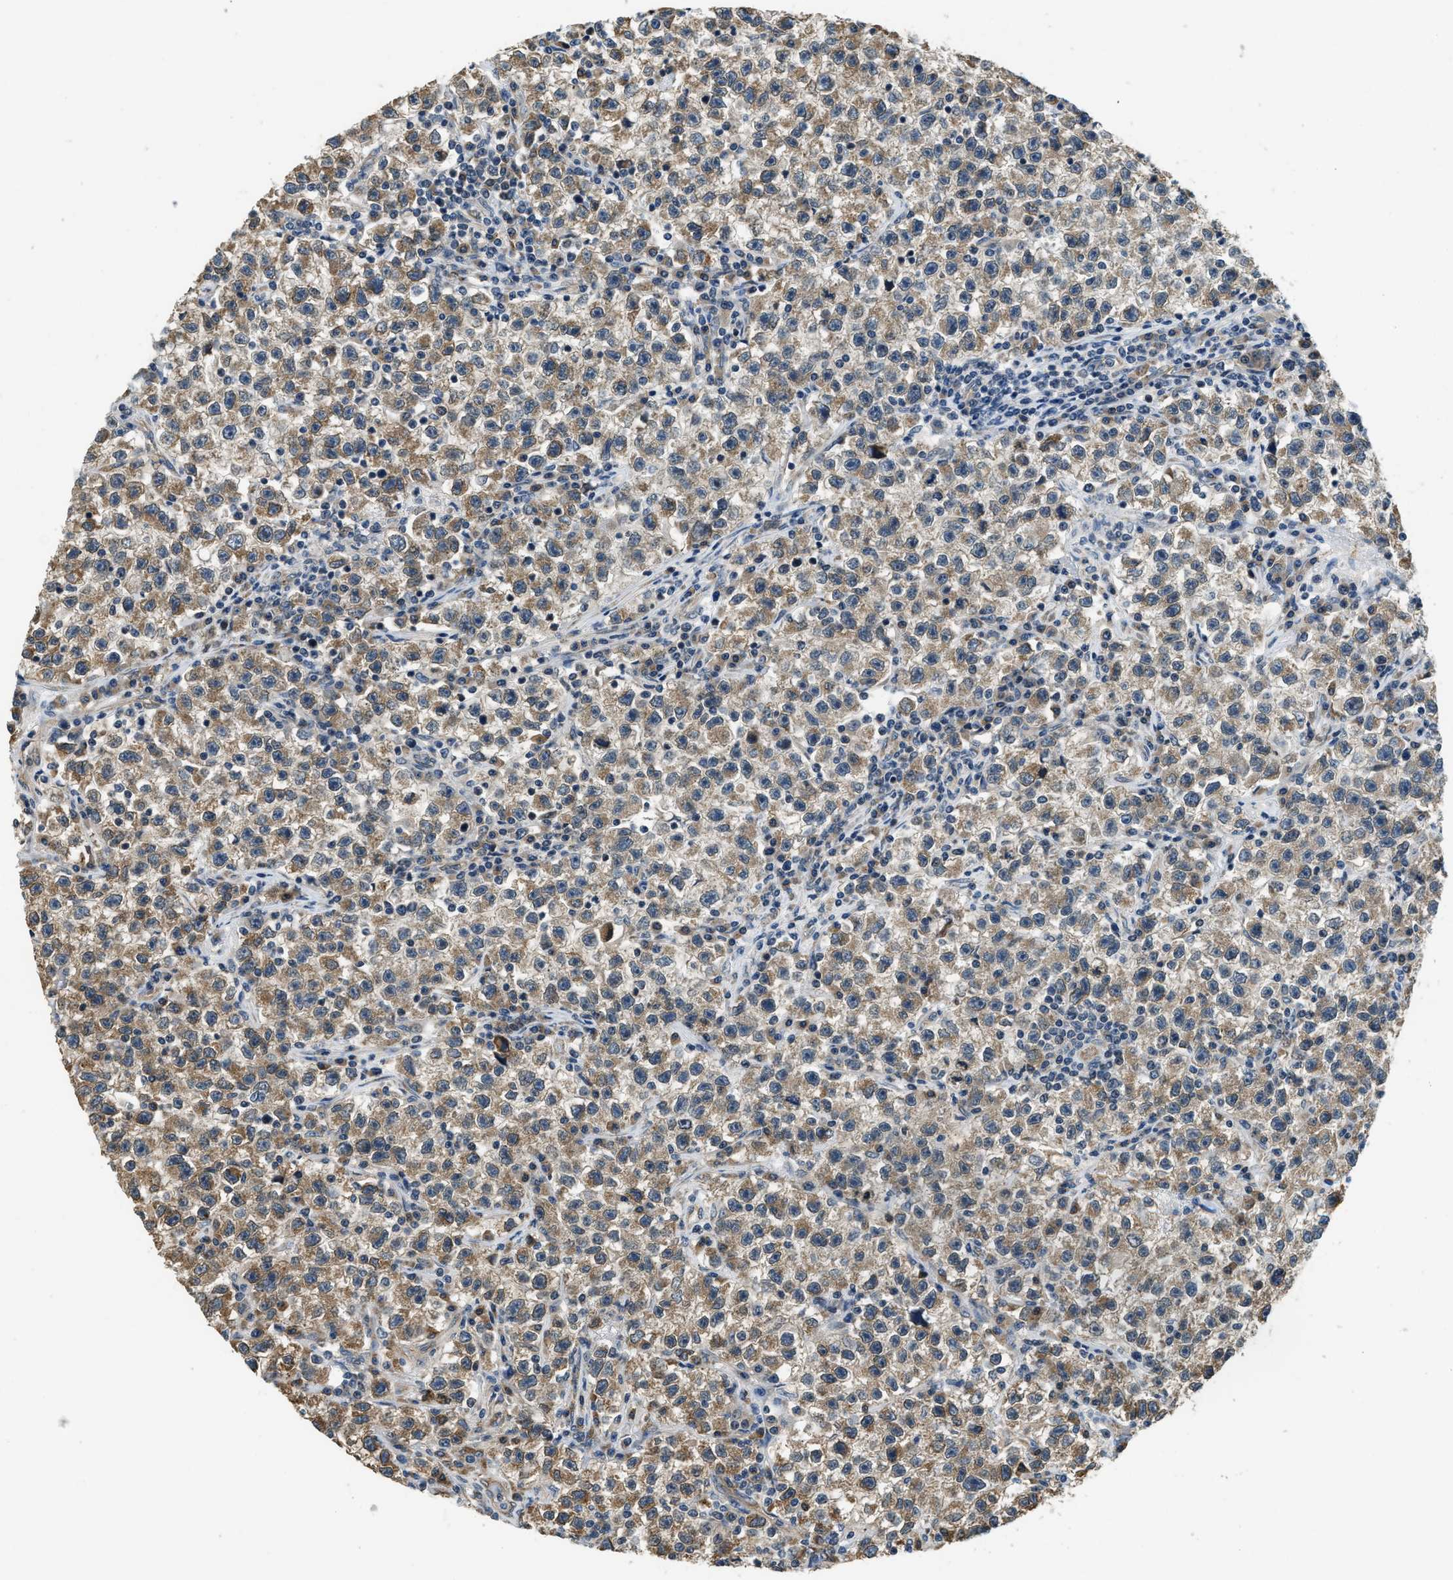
{"staining": {"intensity": "moderate", "quantity": ">75%", "location": "cytoplasmic/membranous"}, "tissue": "testis cancer", "cell_type": "Tumor cells", "image_type": "cancer", "snomed": [{"axis": "morphology", "description": "Seminoma, NOS"}, {"axis": "topography", "description": "Testis"}], "caption": "Moderate cytoplasmic/membranous staining for a protein is seen in about >75% of tumor cells of testis cancer using immunohistochemistry (IHC).", "gene": "ALOX12", "patient": {"sex": "male", "age": 22}}